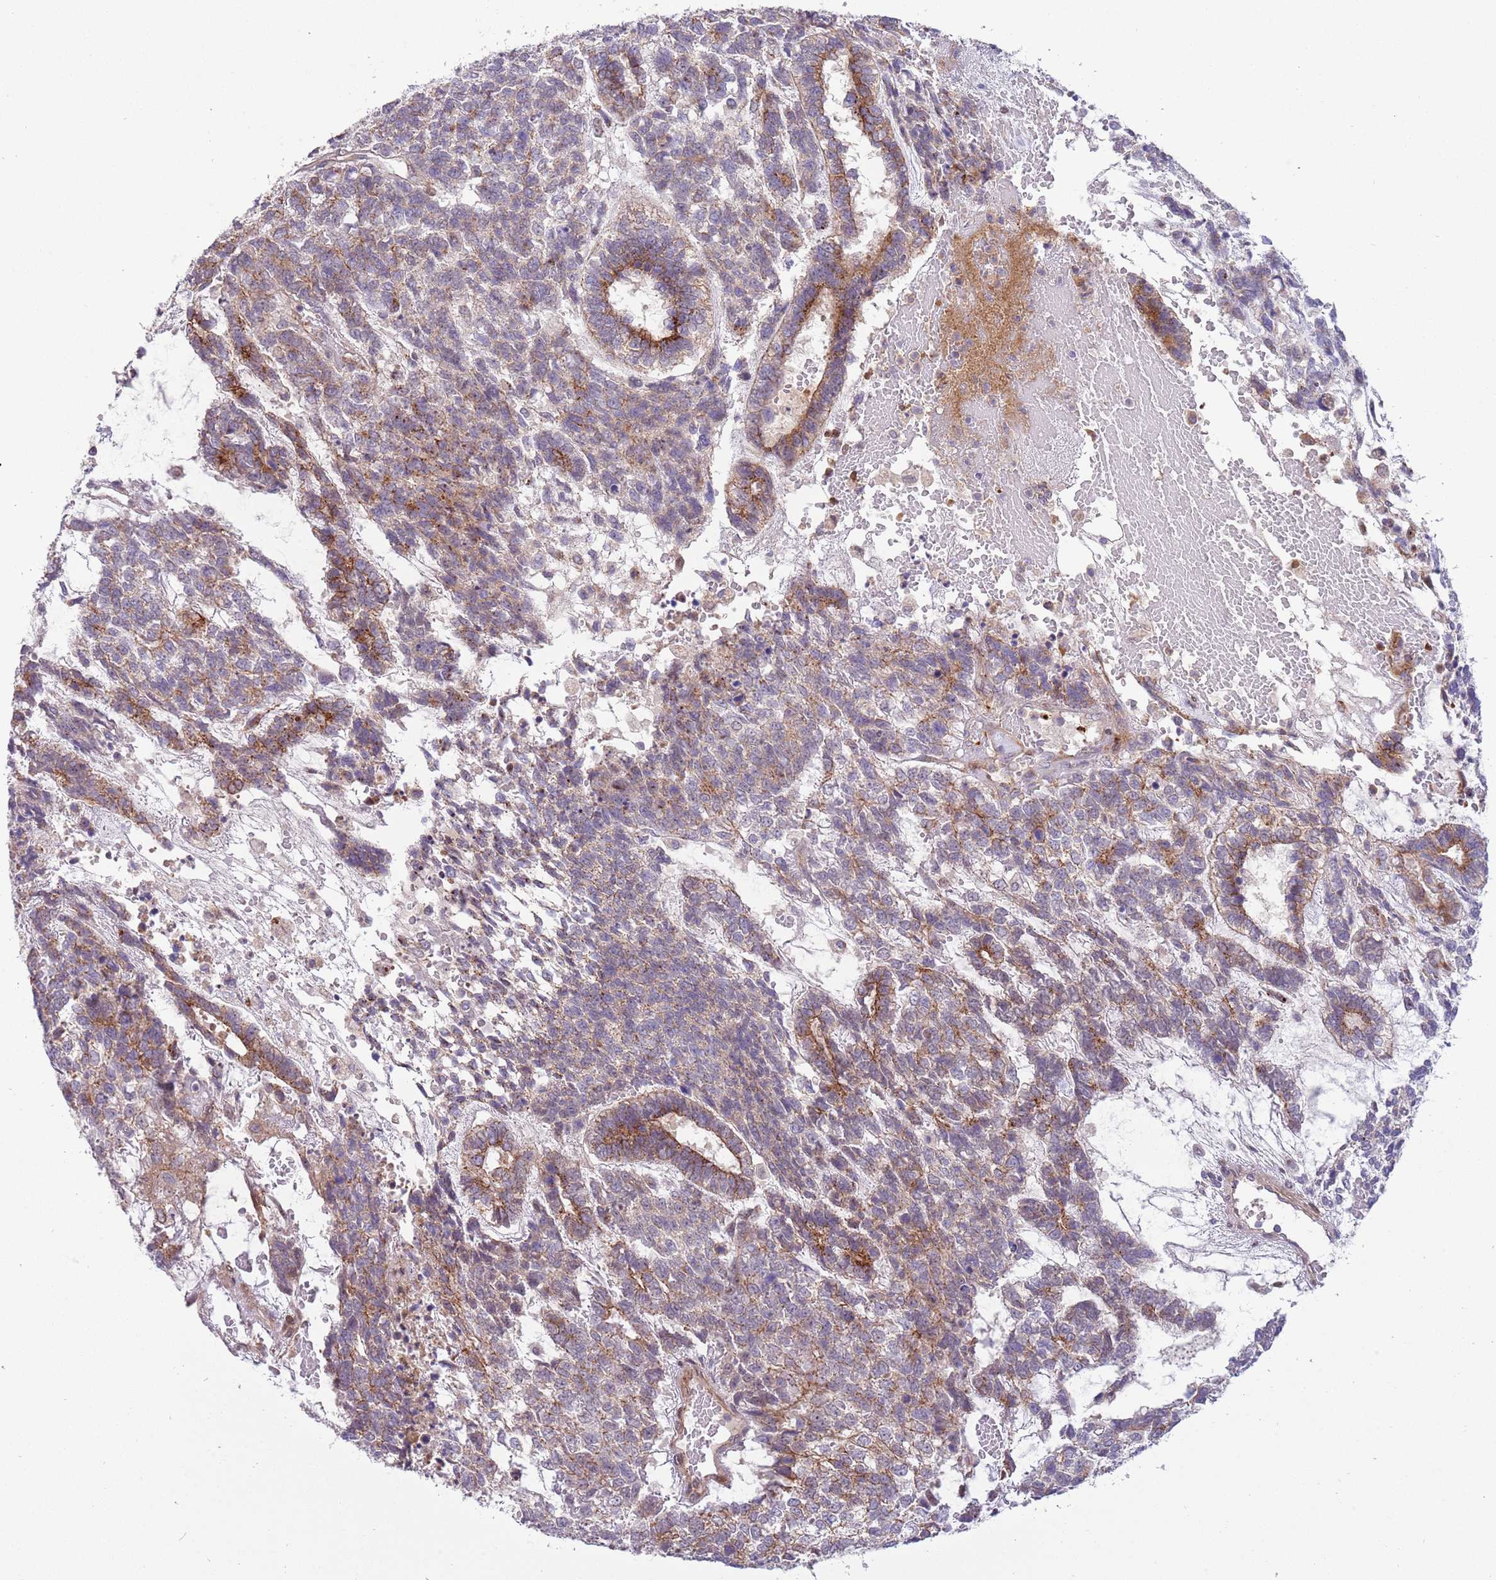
{"staining": {"intensity": "moderate", "quantity": "25%-75%", "location": "cytoplasmic/membranous"}, "tissue": "testis cancer", "cell_type": "Tumor cells", "image_type": "cancer", "snomed": [{"axis": "morphology", "description": "Carcinoma, Embryonal, NOS"}, {"axis": "topography", "description": "Testis"}], "caption": "This image reveals immunohistochemistry staining of testis embryonal carcinoma, with medium moderate cytoplasmic/membranous positivity in approximately 25%-75% of tumor cells.", "gene": "ITGB6", "patient": {"sex": "male", "age": 23}}